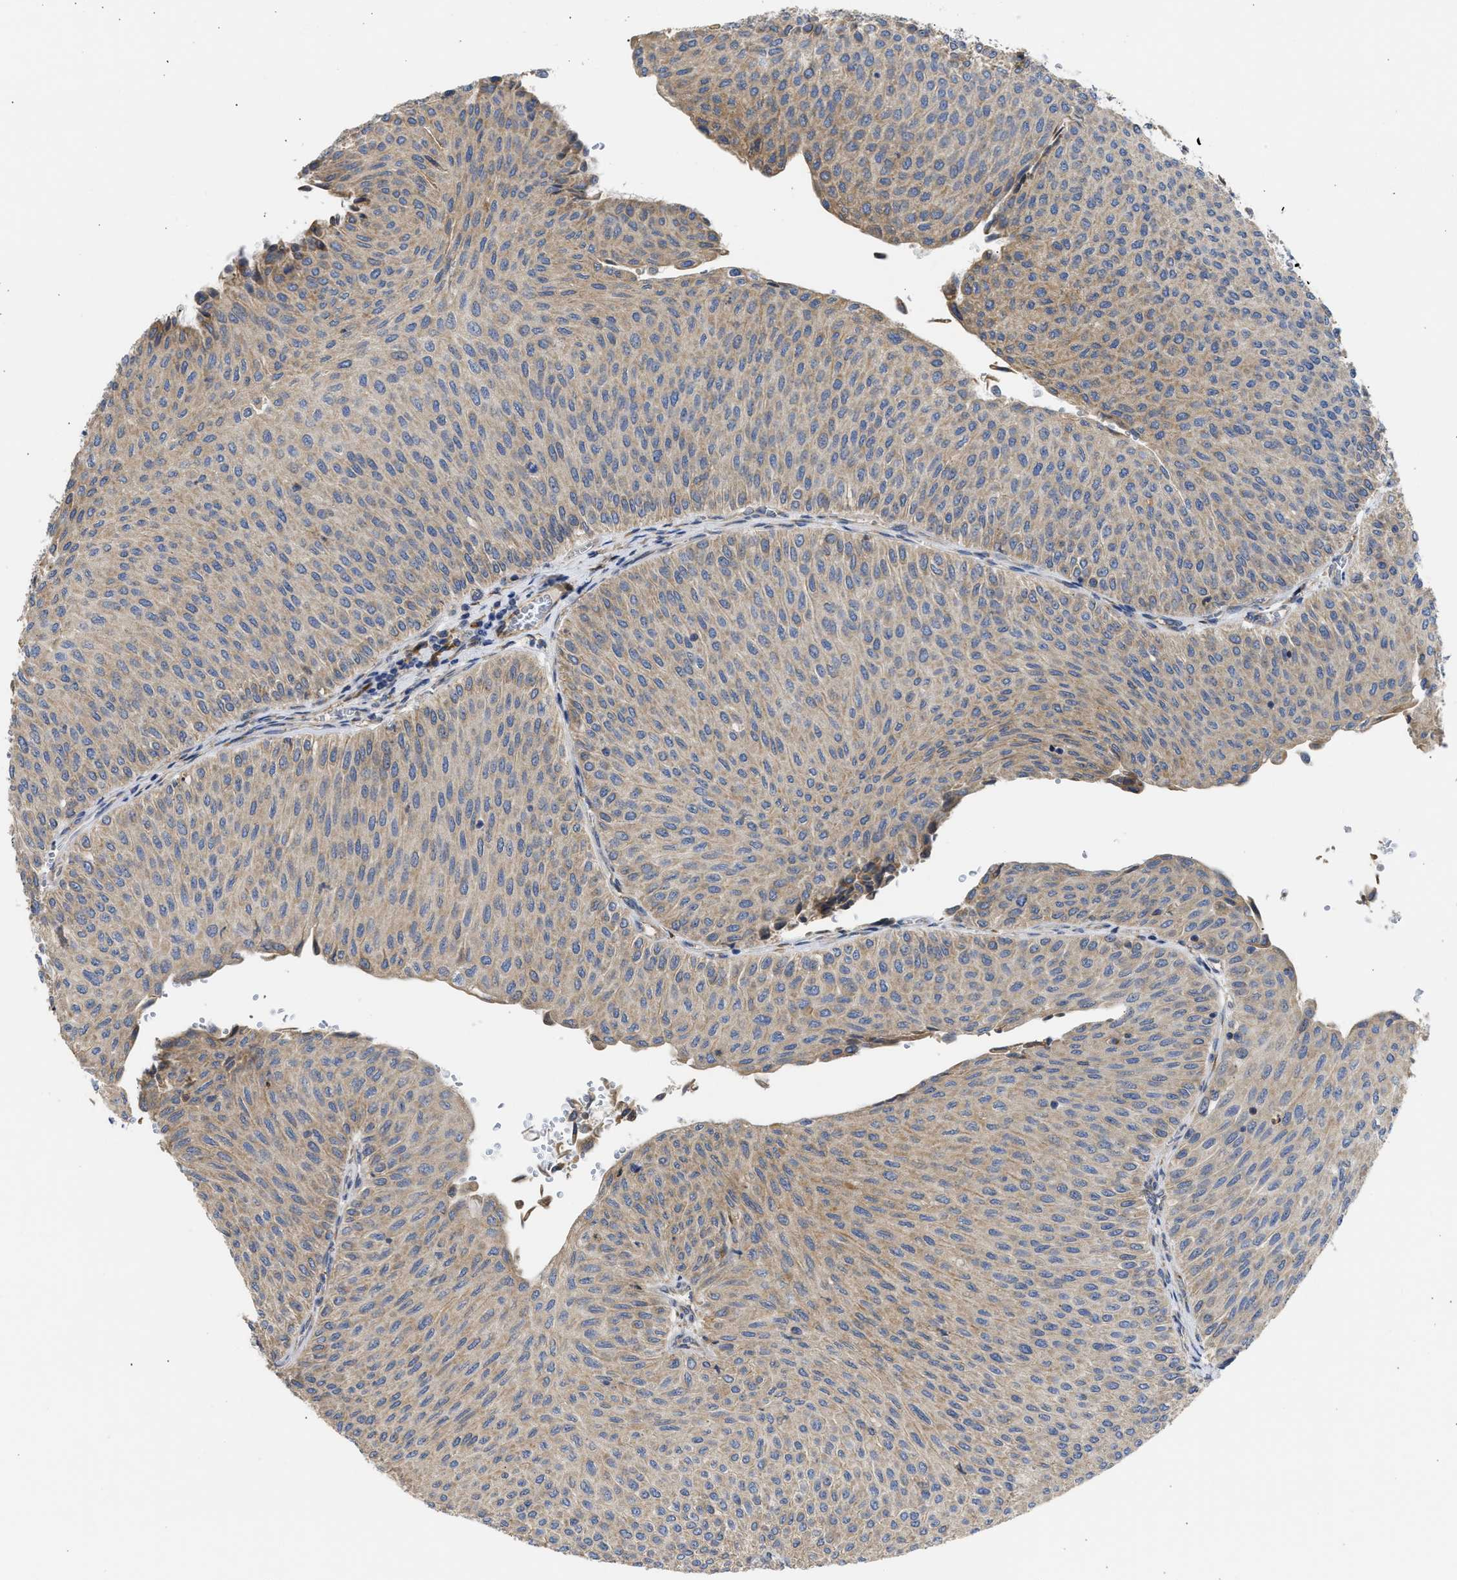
{"staining": {"intensity": "weak", "quantity": "25%-75%", "location": "cytoplasmic/membranous"}, "tissue": "urothelial cancer", "cell_type": "Tumor cells", "image_type": "cancer", "snomed": [{"axis": "morphology", "description": "Urothelial carcinoma, Low grade"}, {"axis": "topography", "description": "Urinary bladder"}], "caption": "This is an image of immunohistochemistry (IHC) staining of urothelial cancer, which shows weak positivity in the cytoplasmic/membranous of tumor cells.", "gene": "TMED1", "patient": {"sex": "male", "age": 78}}